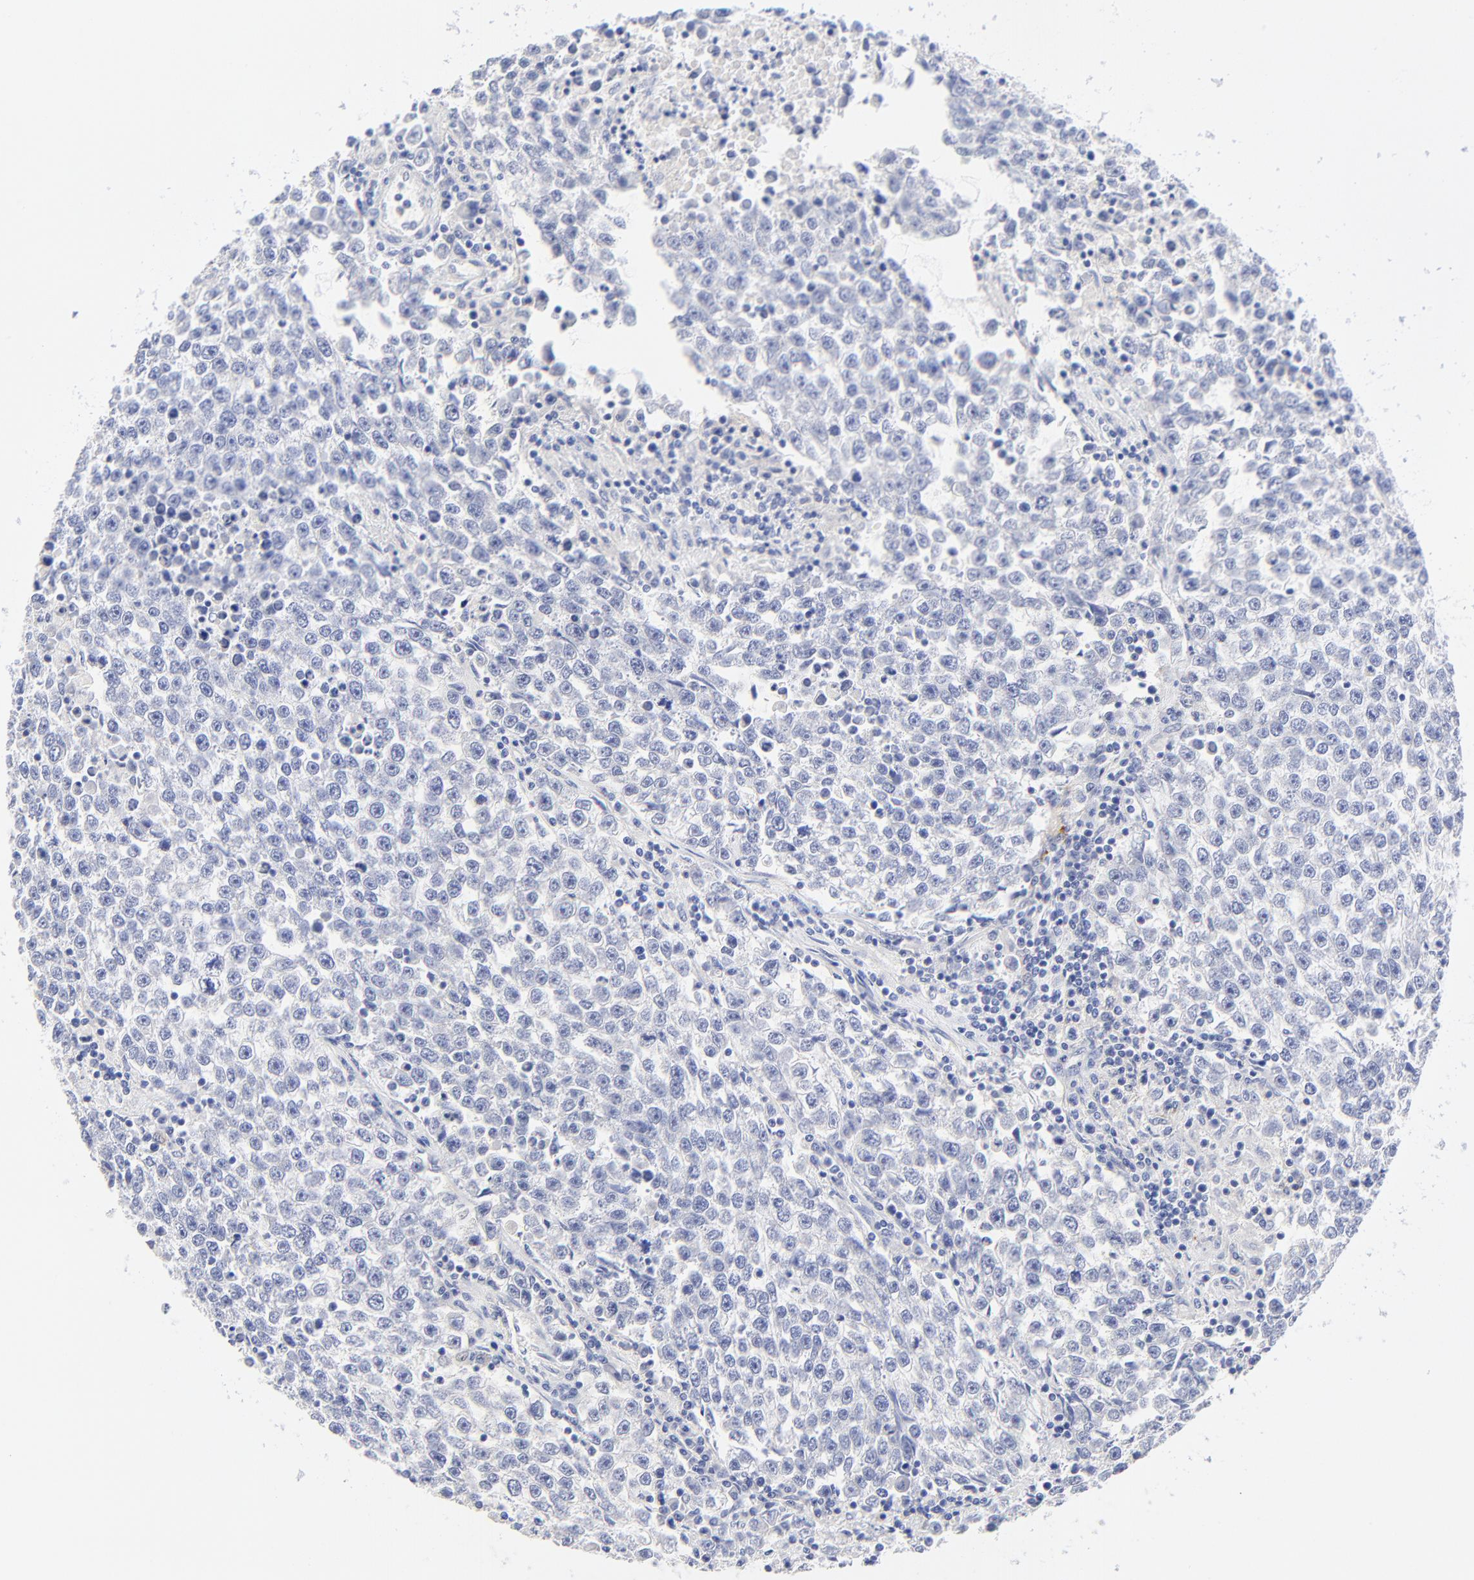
{"staining": {"intensity": "negative", "quantity": "none", "location": "none"}, "tissue": "testis cancer", "cell_type": "Tumor cells", "image_type": "cancer", "snomed": [{"axis": "morphology", "description": "Seminoma, NOS"}, {"axis": "topography", "description": "Testis"}], "caption": "Human testis seminoma stained for a protein using IHC demonstrates no positivity in tumor cells.", "gene": "SULT4A1", "patient": {"sex": "male", "age": 36}}